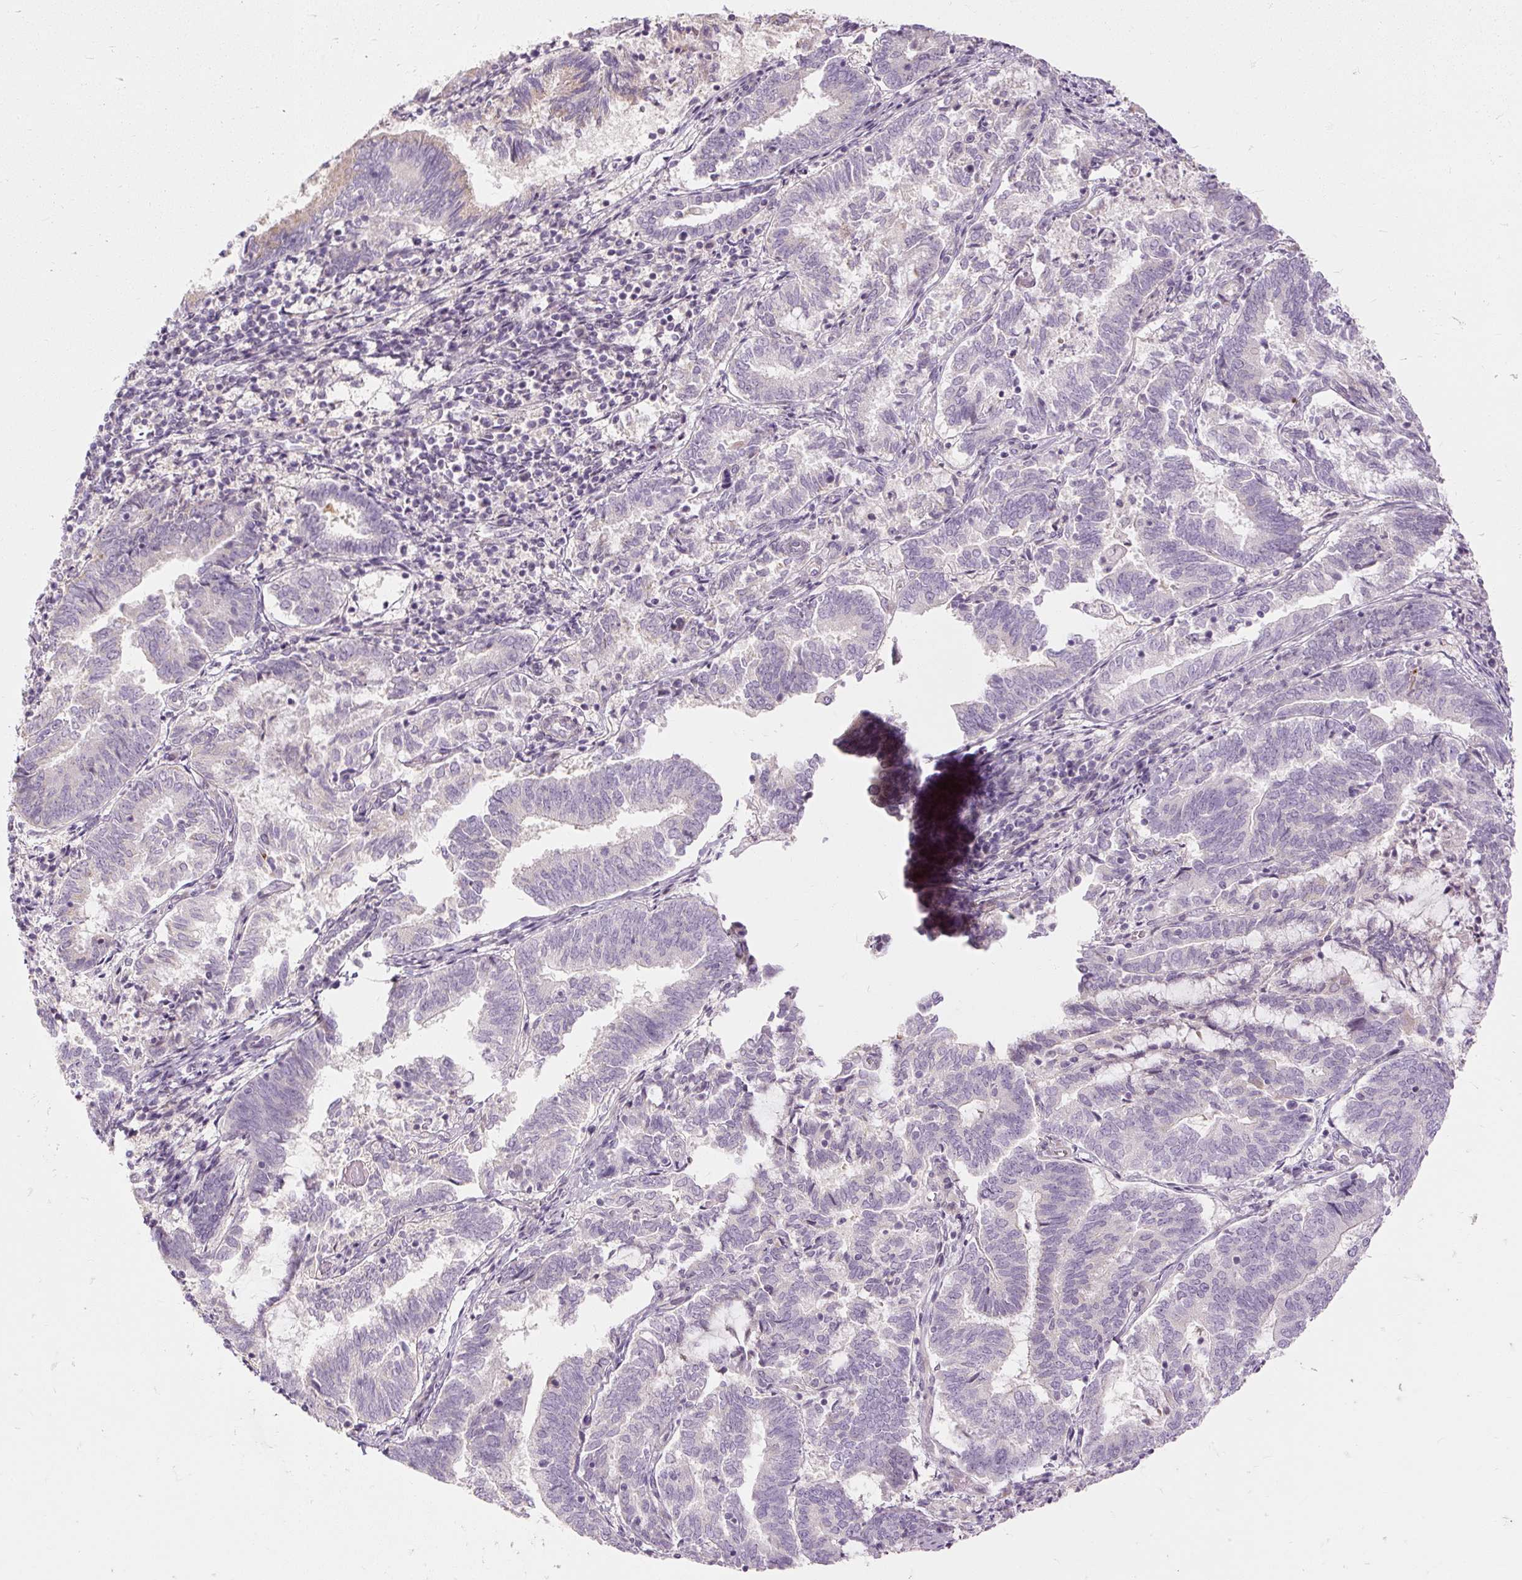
{"staining": {"intensity": "negative", "quantity": "none", "location": "none"}, "tissue": "endometrial cancer", "cell_type": "Tumor cells", "image_type": "cancer", "snomed": [{"axis": "morphology", "description": "Adenocarcinoma, NOS"}, {"axis": "topography", "description": "Endometrium"}], "caption": "This micrograph is of endometrial cancer stained with IHC to label a protein in brown with the nuclei are counter-stained blue. There is no expression in tumor cells.", "gene": "CAPN3", "patient": {"sex": "female", "age": 80}}